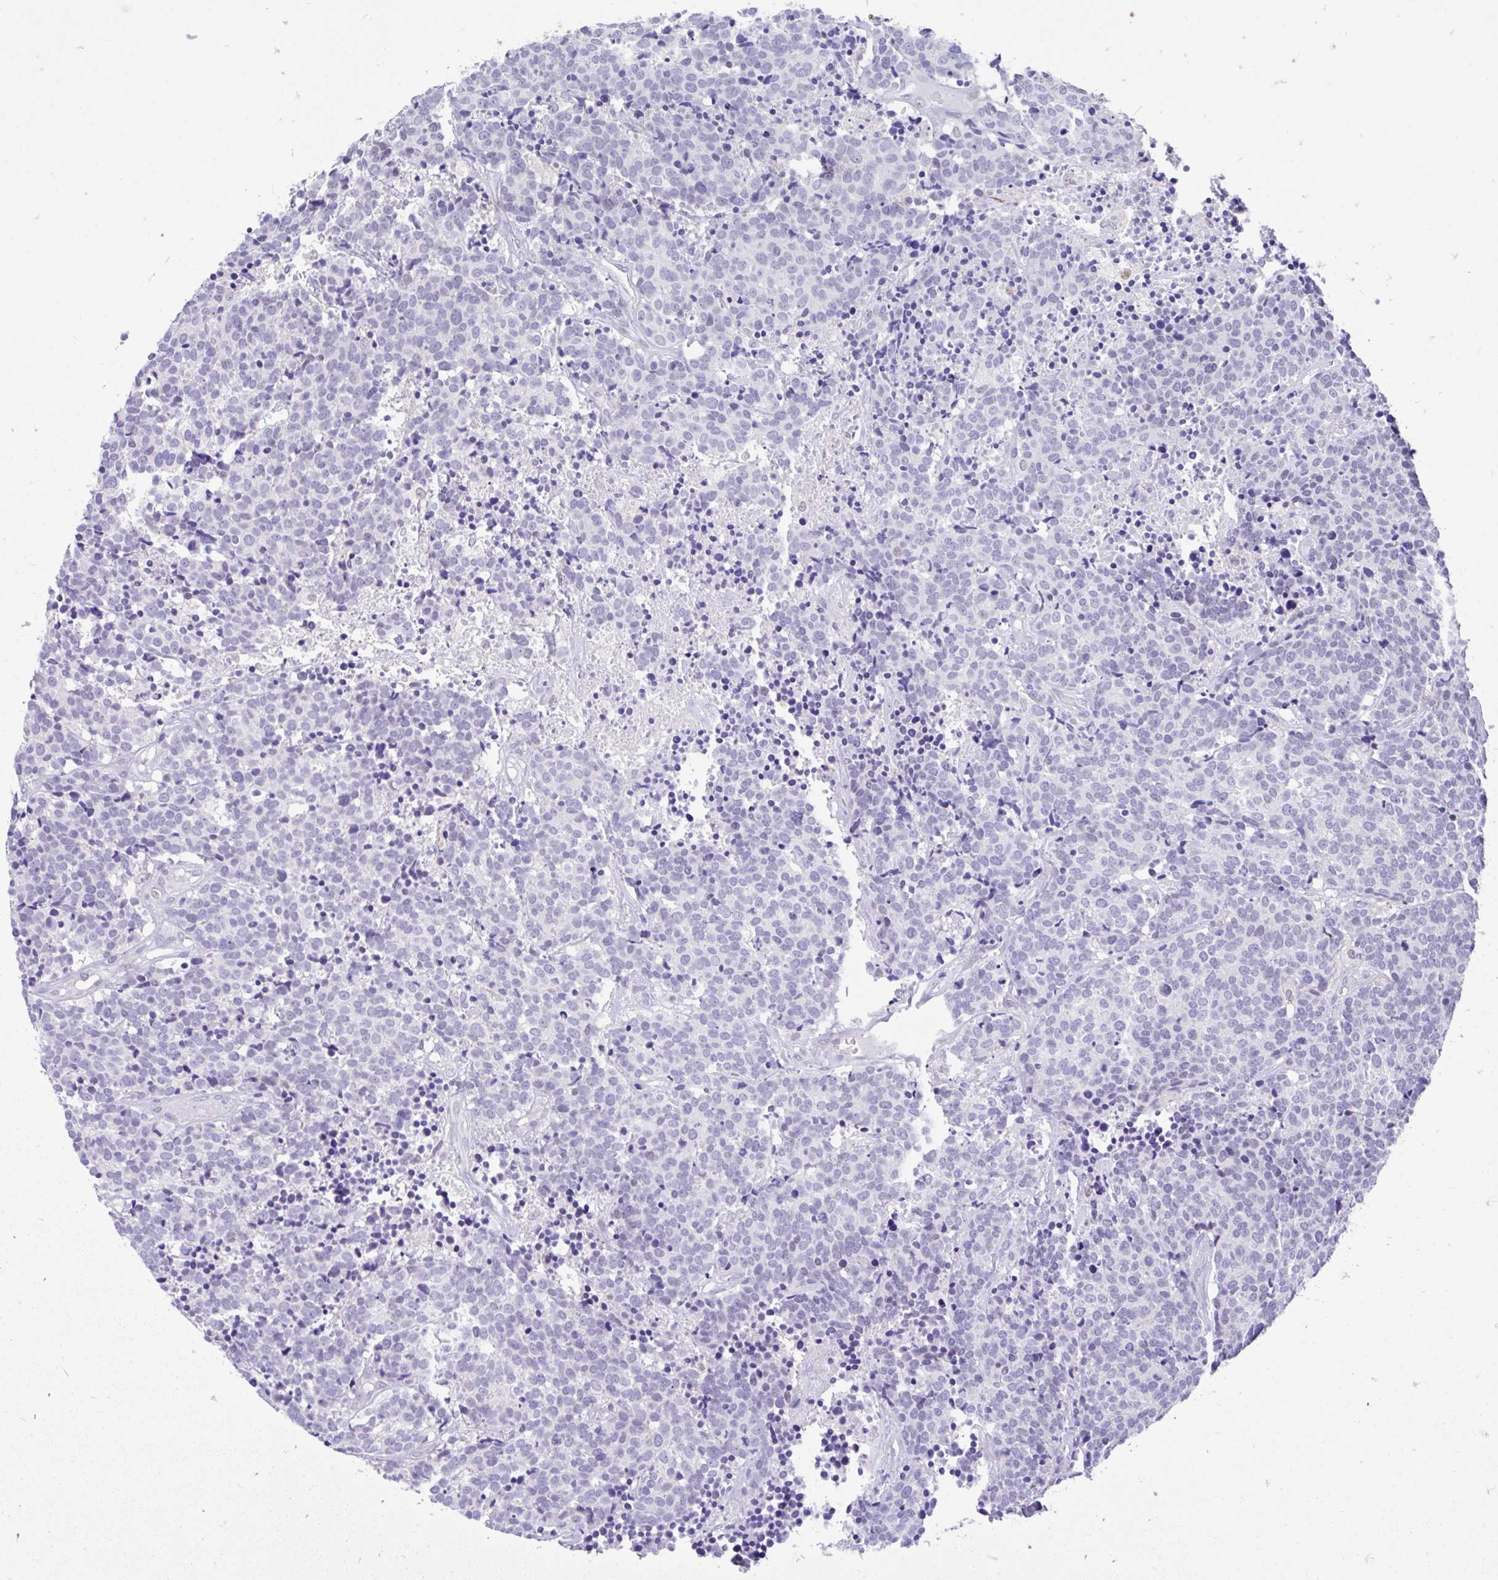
{"staining": {"intensity": "negative", "quantity": "none", "location": "none"}, "tissue": "carcinoid", "cell_type": "Tumor cells", "image_type": "cancer", "snomed": [{"axis": "morphology", "description": "Carcinoid, malignant, NOS"}, {"axis": "topography", "description": "Skin"}], "caption": "This micrograph is of carcinoid stained with immunohistochemistry to label a protein in brown with the nuclei are counter-stained blue. There is no positivity in tumor cells.", "gene": "GLB1L2", "patient": {"sex": "female", "age": 79}}